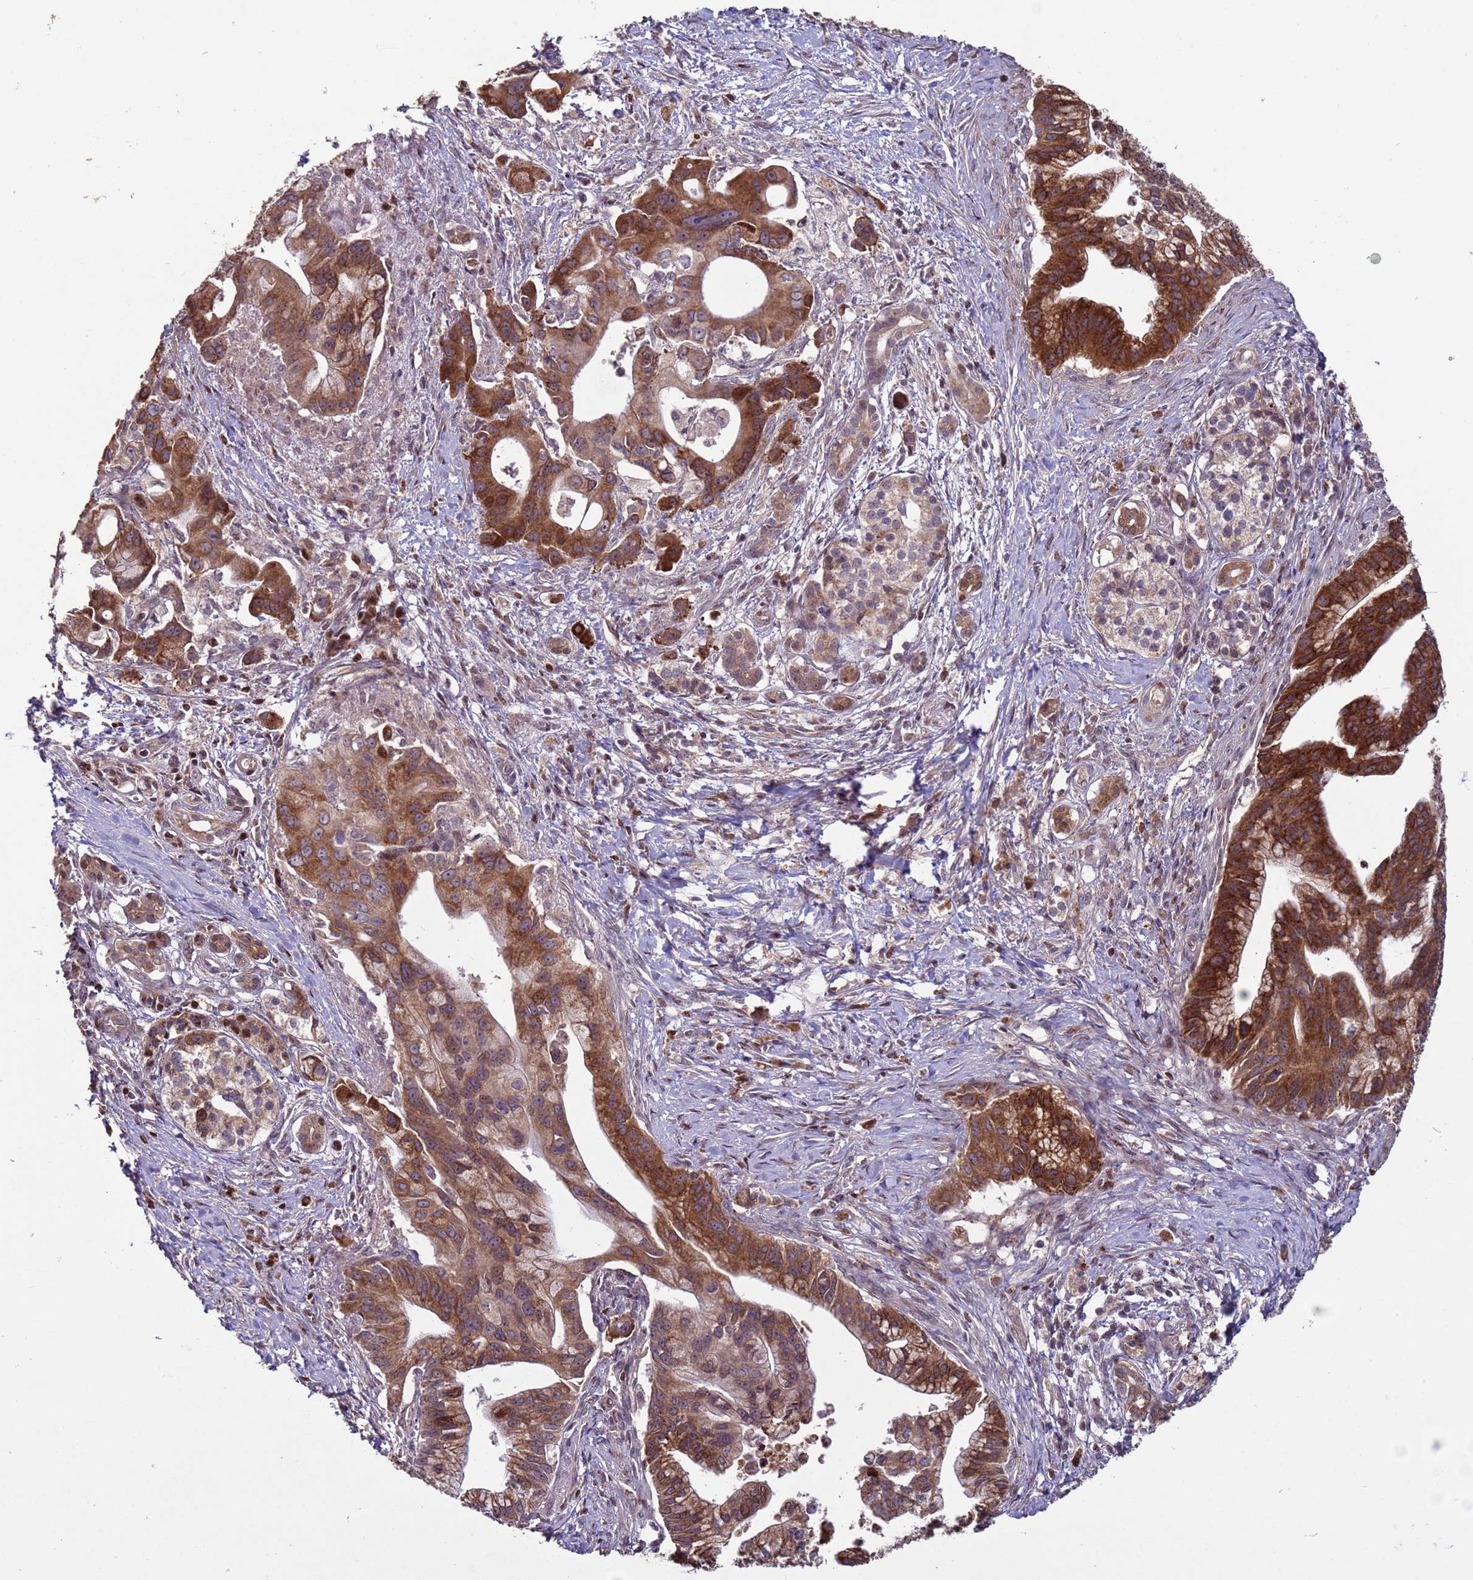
{"staining": {"intensity": "strong", "quantity": ">75%", "location": "cytoplasmic/membranous"}, "tissue": "pancreatic cancer", "cell_type": "Tumor cells", "image_type": "cancer", "snomed": [{"axis": "morphology", "description": "Adenocarcinoma, NOS"}, {"axis": "topography", "description": "Pancreas"}], "caption": "Protein analysis of pancreatic cancer tissue shows strong cytoplasmic/membranous positivity in approximately >75% of tumor cells.", "gene": "HGH1", "patient": {"sex": "male", "age": 68}}